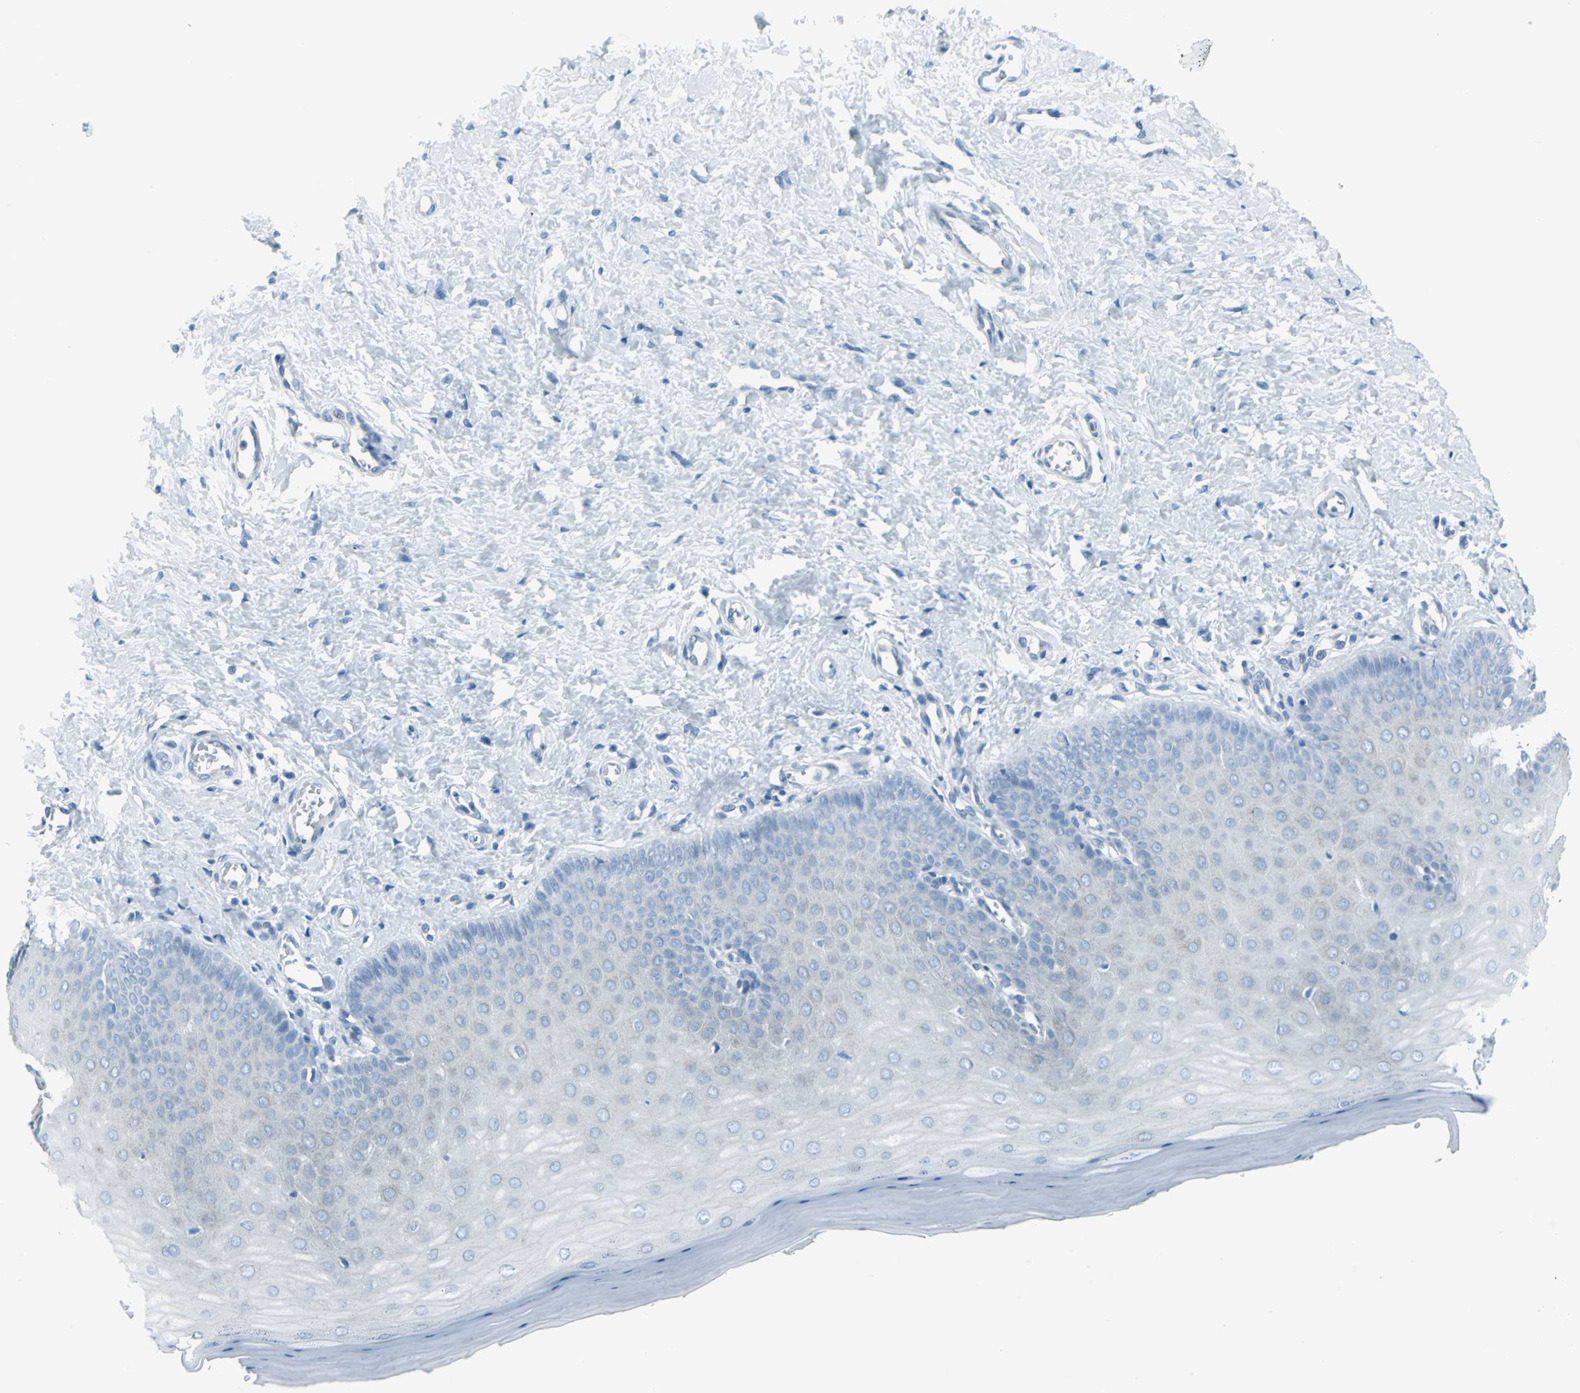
{"staining": {"intensity": "negative", "quantity": "none", "location": "none"}, "tissue": "cervix", "cell_type": "Glandular cells", "image_type": "normal", "snomed": [{"axis": "morphology", "description": "Normal tissue, NOS"}, {"axis": "topography", "description": "Cervix"}], "caption": "DAB (3,3'-diaminobenzidine) immunohistochemical staining of benign cervix shows no significant positivity in glandular cells.", "gene": "CYB5A", "patient": {"sex": "female", "age": 55}}